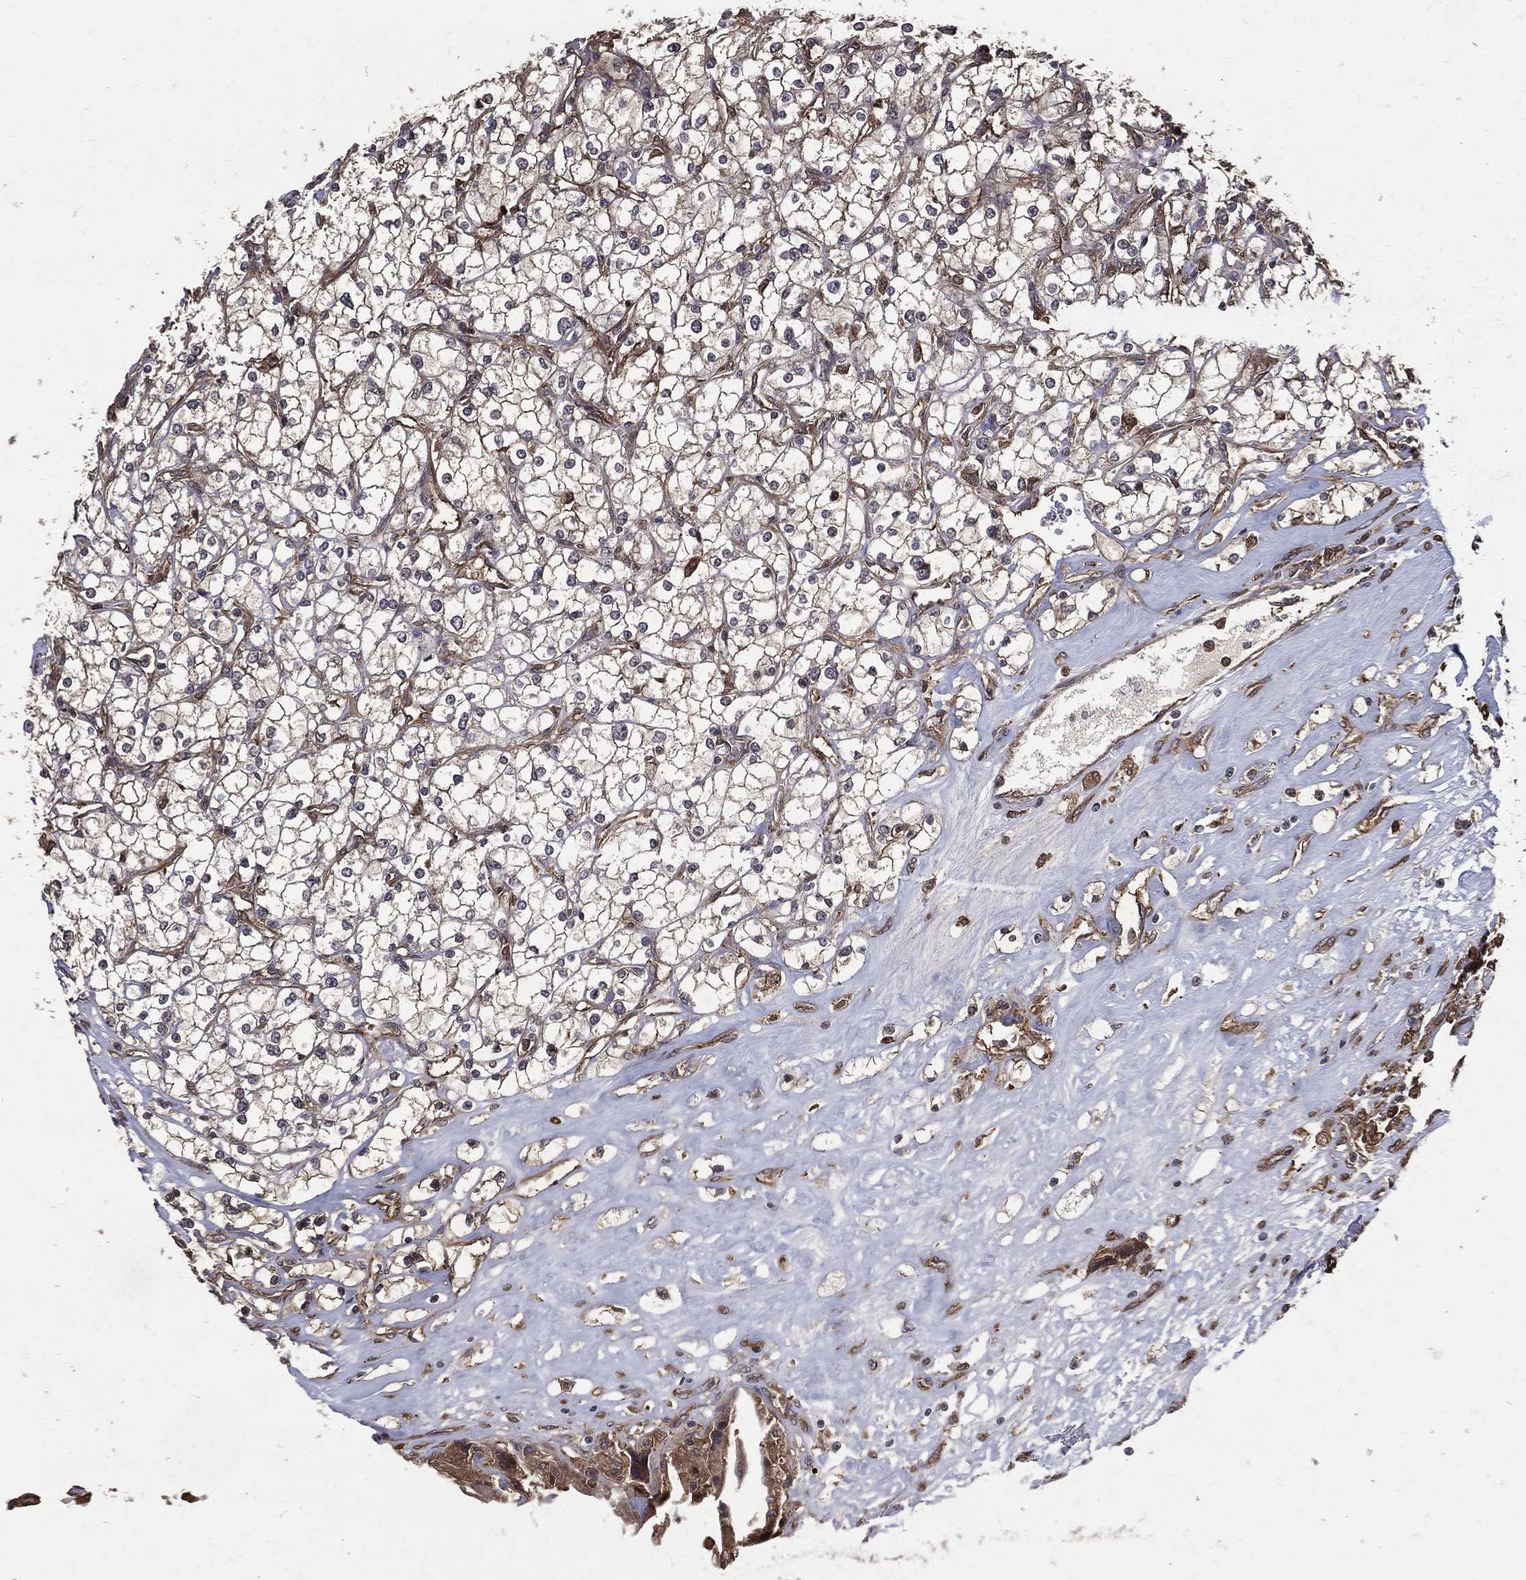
{"staining": {"intensity": "weak", "quantity": "25%-75%", "location": "cytoplasmic/membranous"}, "tissue": "renal cancer", "cell_type": "Tumor cells", "image_type": "cancer", "snomed": [{"axis": "morphology", "description": "Adenocarcinoma, NOS"}, {"axis": "topography", "description": "Kidney"}], "caption": "Immunohistochemistry (IHC) histopathology image of neoplastic tissue: human renal adenocarcinoma stained using immunohistochemistry displays low levels of weak protein expression localized specifically in the cytoplasmic/membranous of tumor cells, appearing as a cytoplasmic/membranous brown color.", "gene": "DPYSL2", "patient": {"sex": "male", "age": 67}}